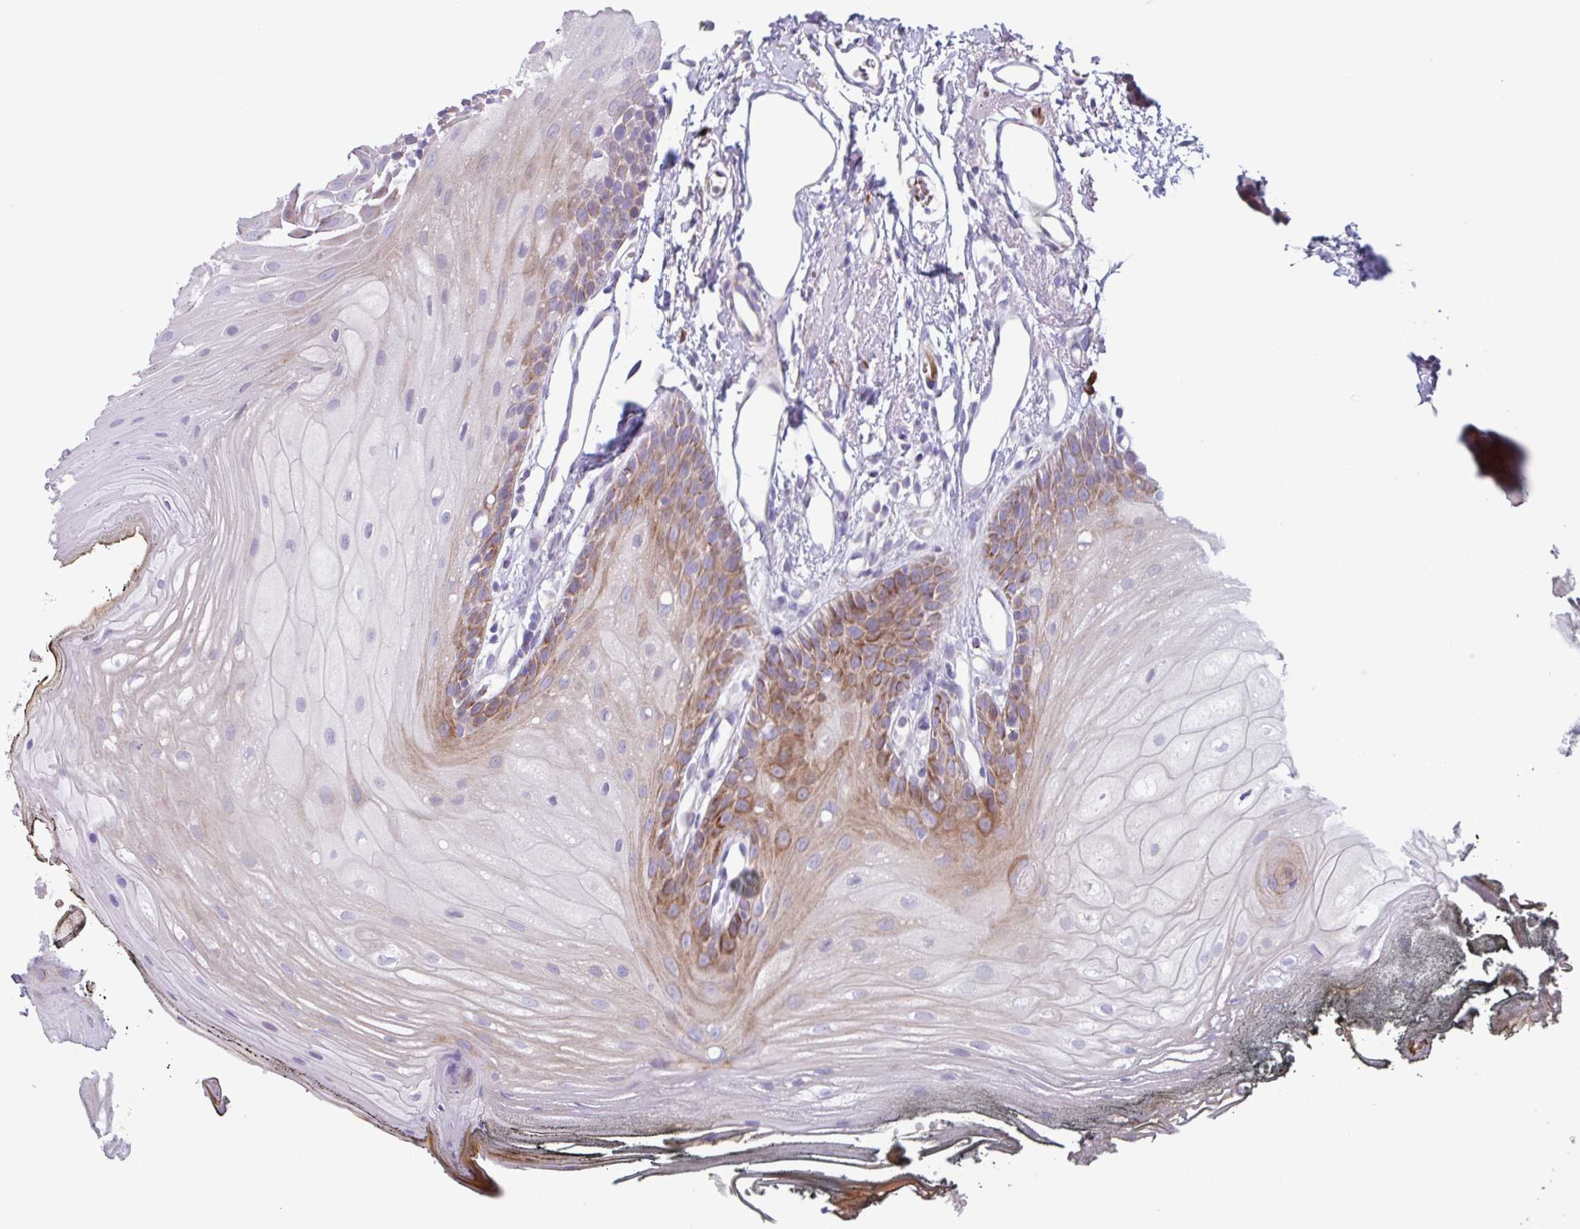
{"staining": {"intensity": "moderate", "quantity": "<25%", "location": "cytoplasmic/membranous"}, "tissue": "oral mucosa", "cell_type": "Squamous epithelial cells", "image_type": "normal", "snomed": [{"axis": "morphology", "description": "Normal tissue, NOS"}, {"axis": "morphology", "description": "Squamous cell carcinoma, NOS"}, {"axis": "topography", "description": "Oral tissue"}, {"axis": "topography", "description": "Head-Neck"}], "caption": "The micrograph demonstrates staining of benign oral mucosa, revealing moderate cytoplasmic/membranous protein staining (brown color) within squamous epithelial cells.", "gene": "ADGRE1", "patient": {"sex": "female", "age": 81}}